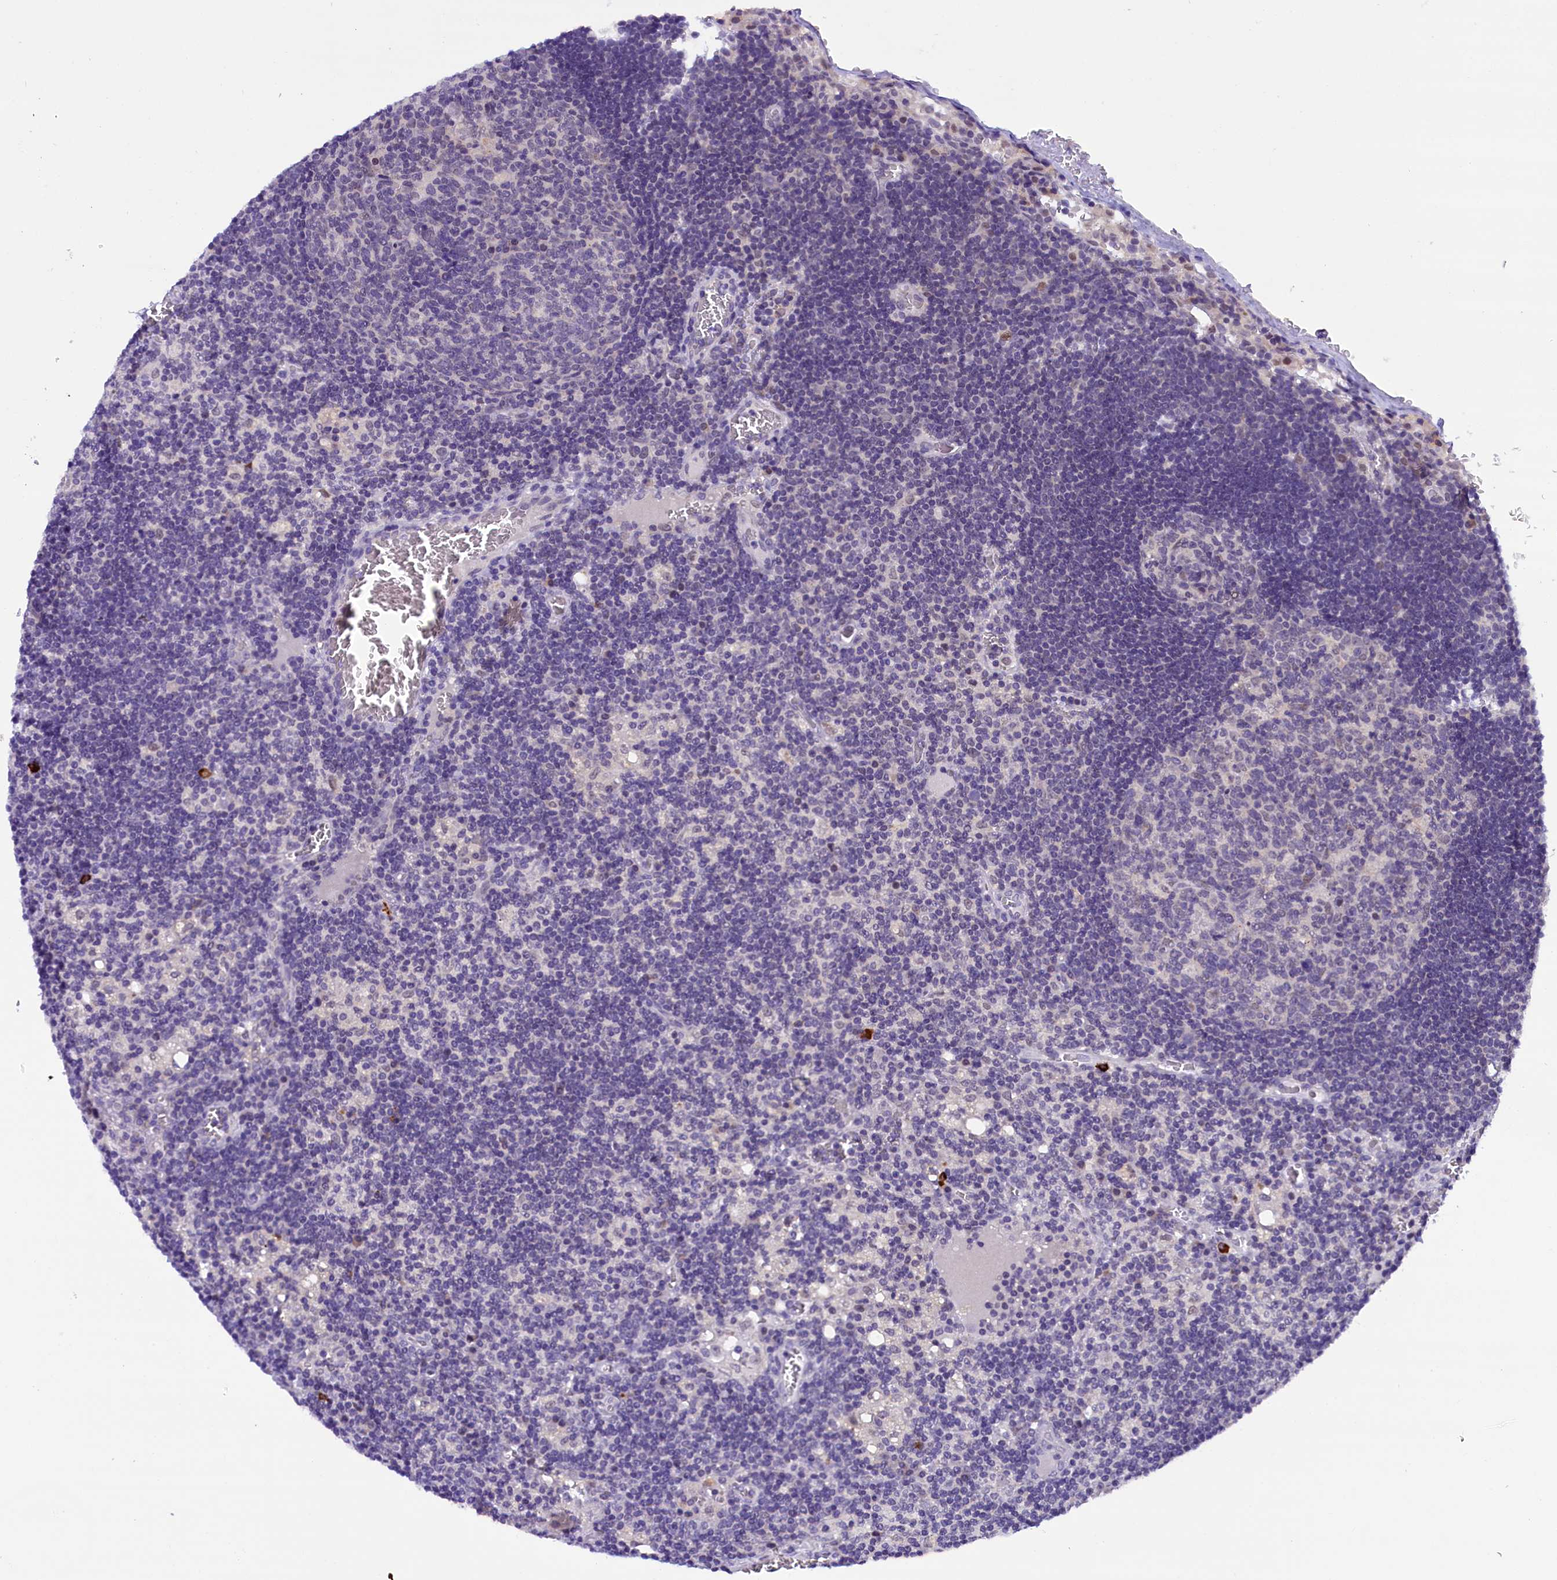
{"staining": {"intensity": "negative", "quantity": "none", "location": "none"}, "tissue": "lymph node", "cell_type": "Germinal center cells", "image_type": "normal", "snomed": [{"axis": "morphology", "description": "Normal tissue, NOS"}, {"axis": "topography", "description": "Lymph node"}], "caption": "The histopathology image reveals no staining of germinal center cells in benign lymph node. Brightfield microscopy of immunohistochemistry stained with DAB (3,3'-diaminobenzidine) (brown) and hematoxylin (blue), captured at high magnification.", "gene": "IQCN", "patient": {"sex": "female", "age": 73}}